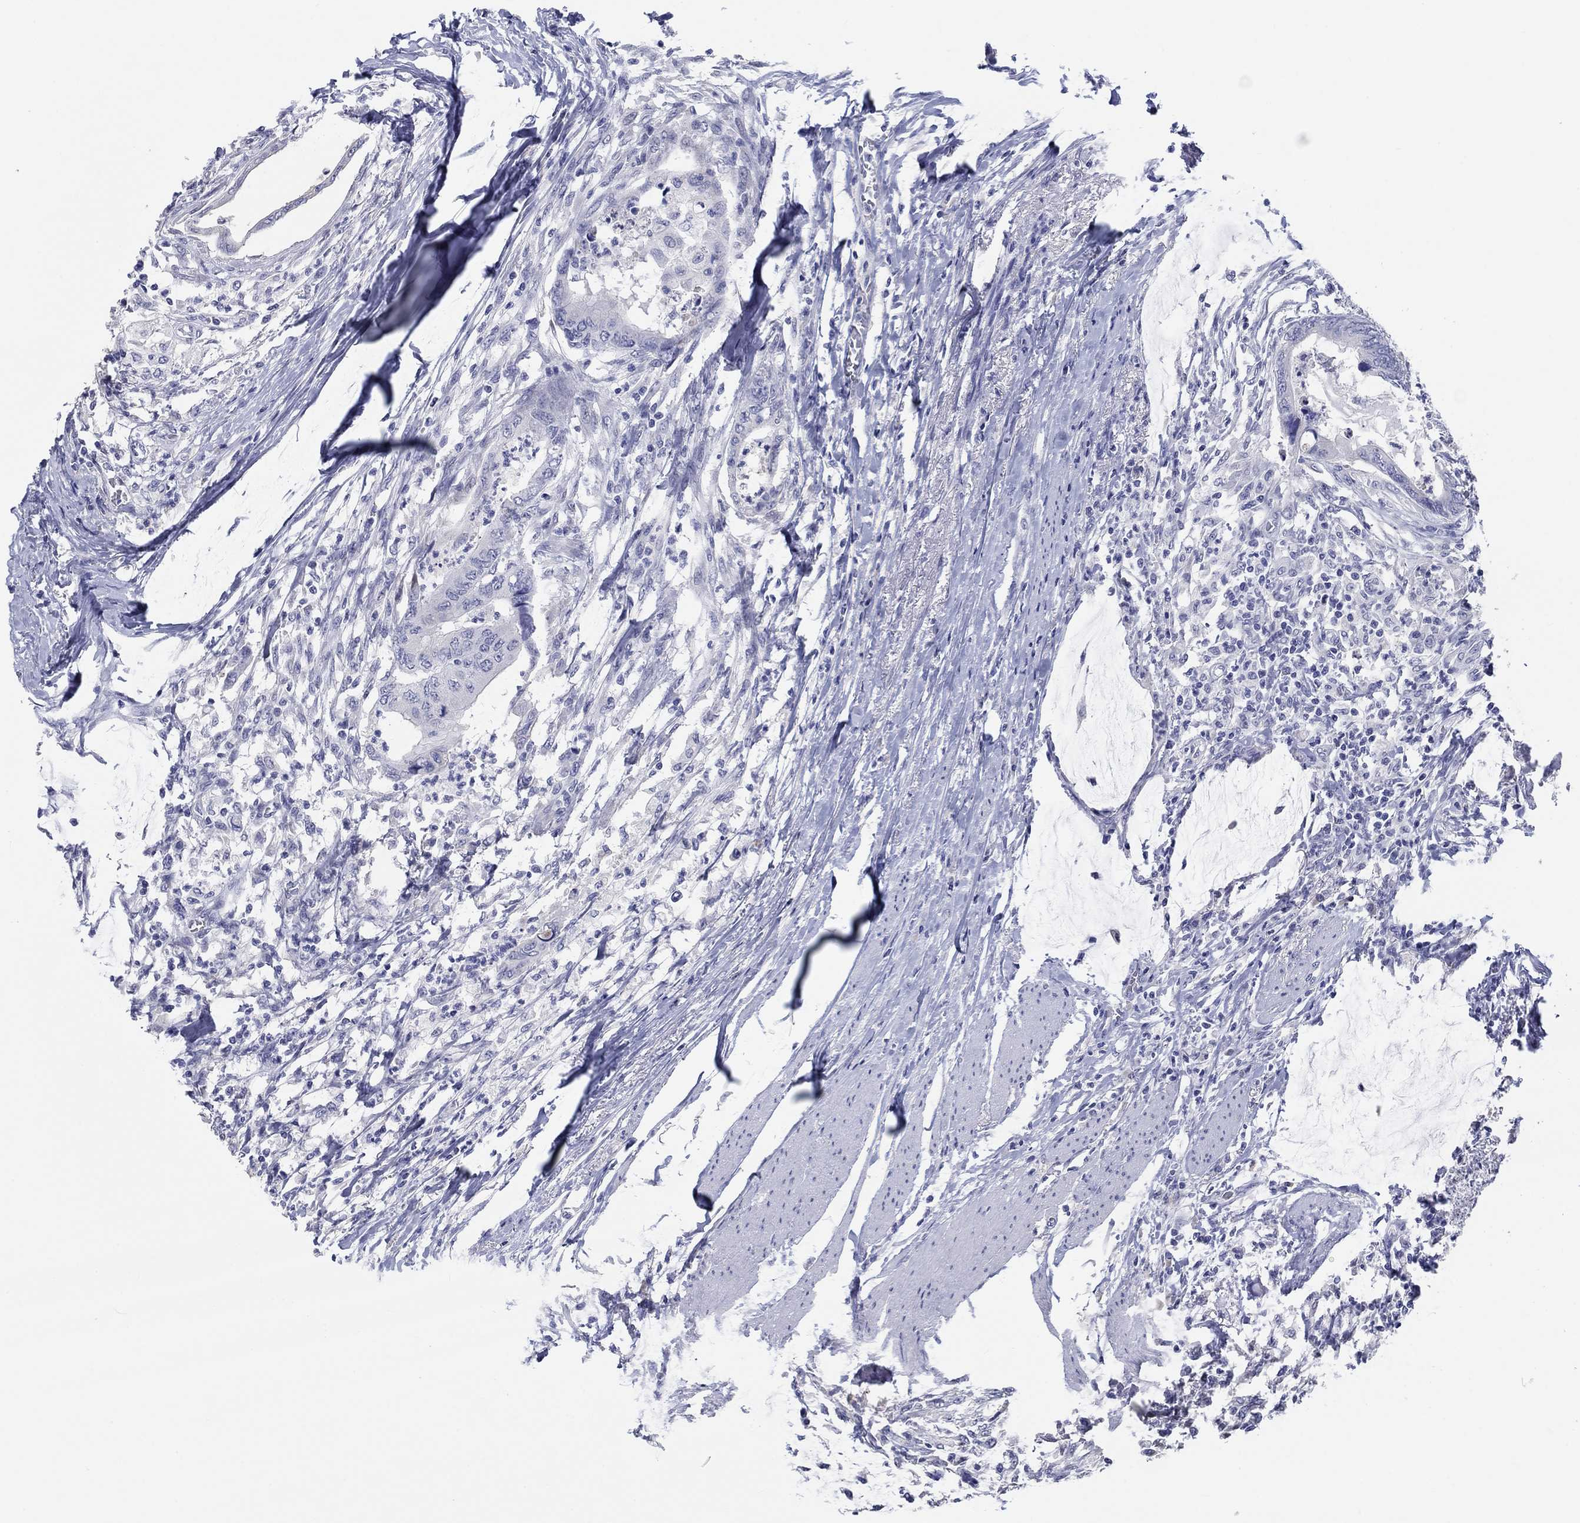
{"staining": {"intensity": "negative", "quantity": "none", "location": "none"}, "tissue": "colorectal cancer", "cell_type": "Tumor cells", "image_type": "cancer", "snomed": [{"axis": "morphology", "description": "Normal tissue, NOS"}, {"axis": "morphology", "description": "Adenocarcinoma, NOS"}, {"axis": "topography", "description": "Rectum"}, {"axis": "topography", "description": "Peripheral nerve tissue"}], "caption": "Immunohistochemistry (IHC) photomicrograph of neoplastic tissue: human colorectal cancer stained with DAB reveals no significant protein expression in tumor cells.", "gene": "LRRC4C", "patient": {"sex": "male", "age": 92}}